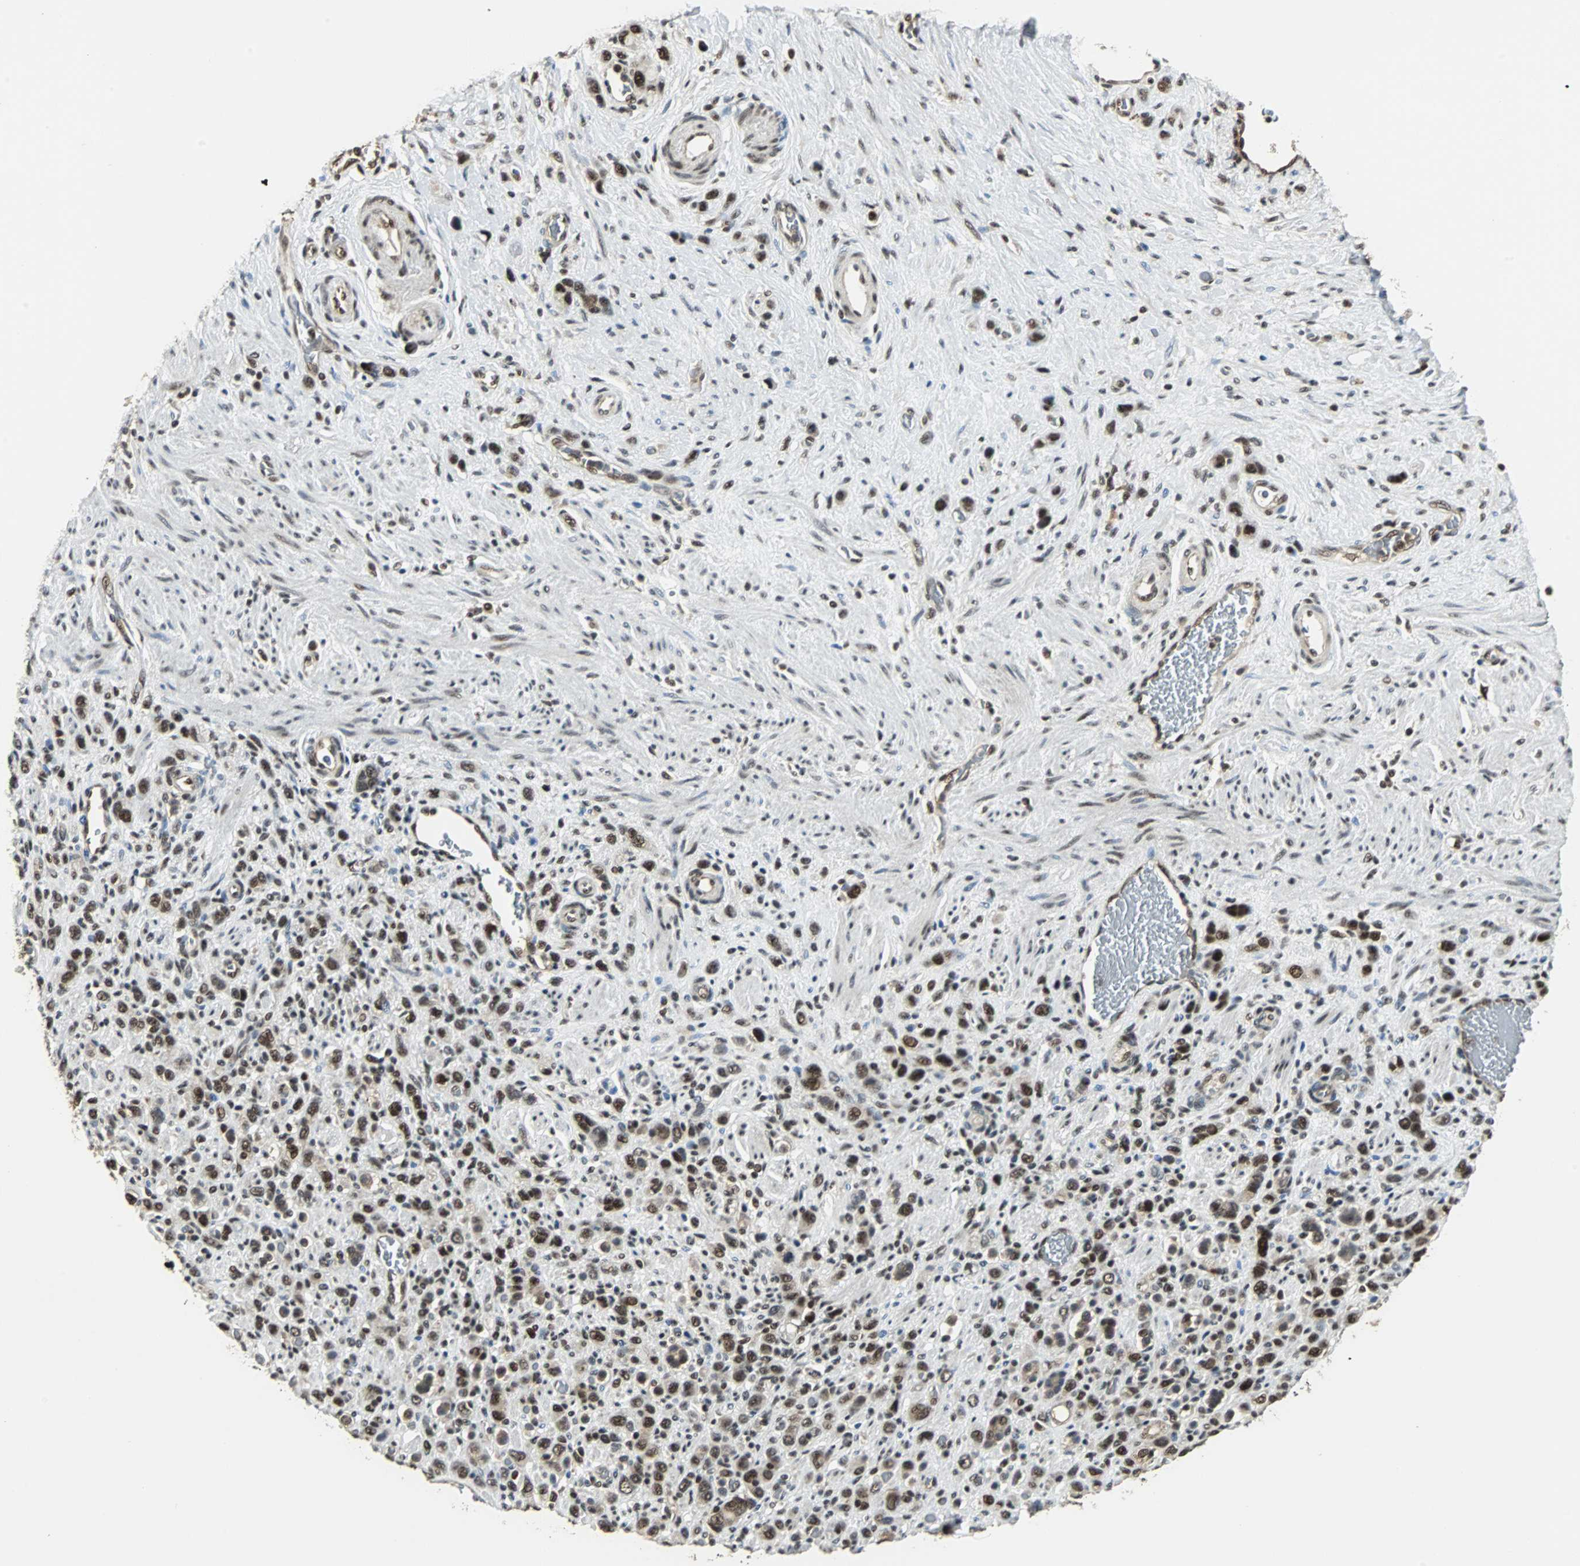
{"staining": {"intensity": "strong", "quantity": ">75%", "location": "cytoplasmic/membranous"}, "tissue": "stomach cancer", "cell_type": "Tumor cells", "image_type": "cancer", "snomed": [{"axis": "morphology", "description": "Normal tissue, NOS"}, {"axis": "morphology", "description": "Adenocarcinoma, NOS"}, {"axis": "morphology", "description": "Adenocarcinoma, High grade"}, {"axis": "topography", "description": "Stomach, upper"}, {"axis": "topography", "description": "Stomach"}], "caption": "Strong cytoplasmic/membranous protein staining is appreciated in about >75% of tumor cells in stomach cancer. (brown staining indicates protein expression, while blue staining denotes nuclei).", "gene": "MED4", "patient": {"sex": "female", "age": 65}}